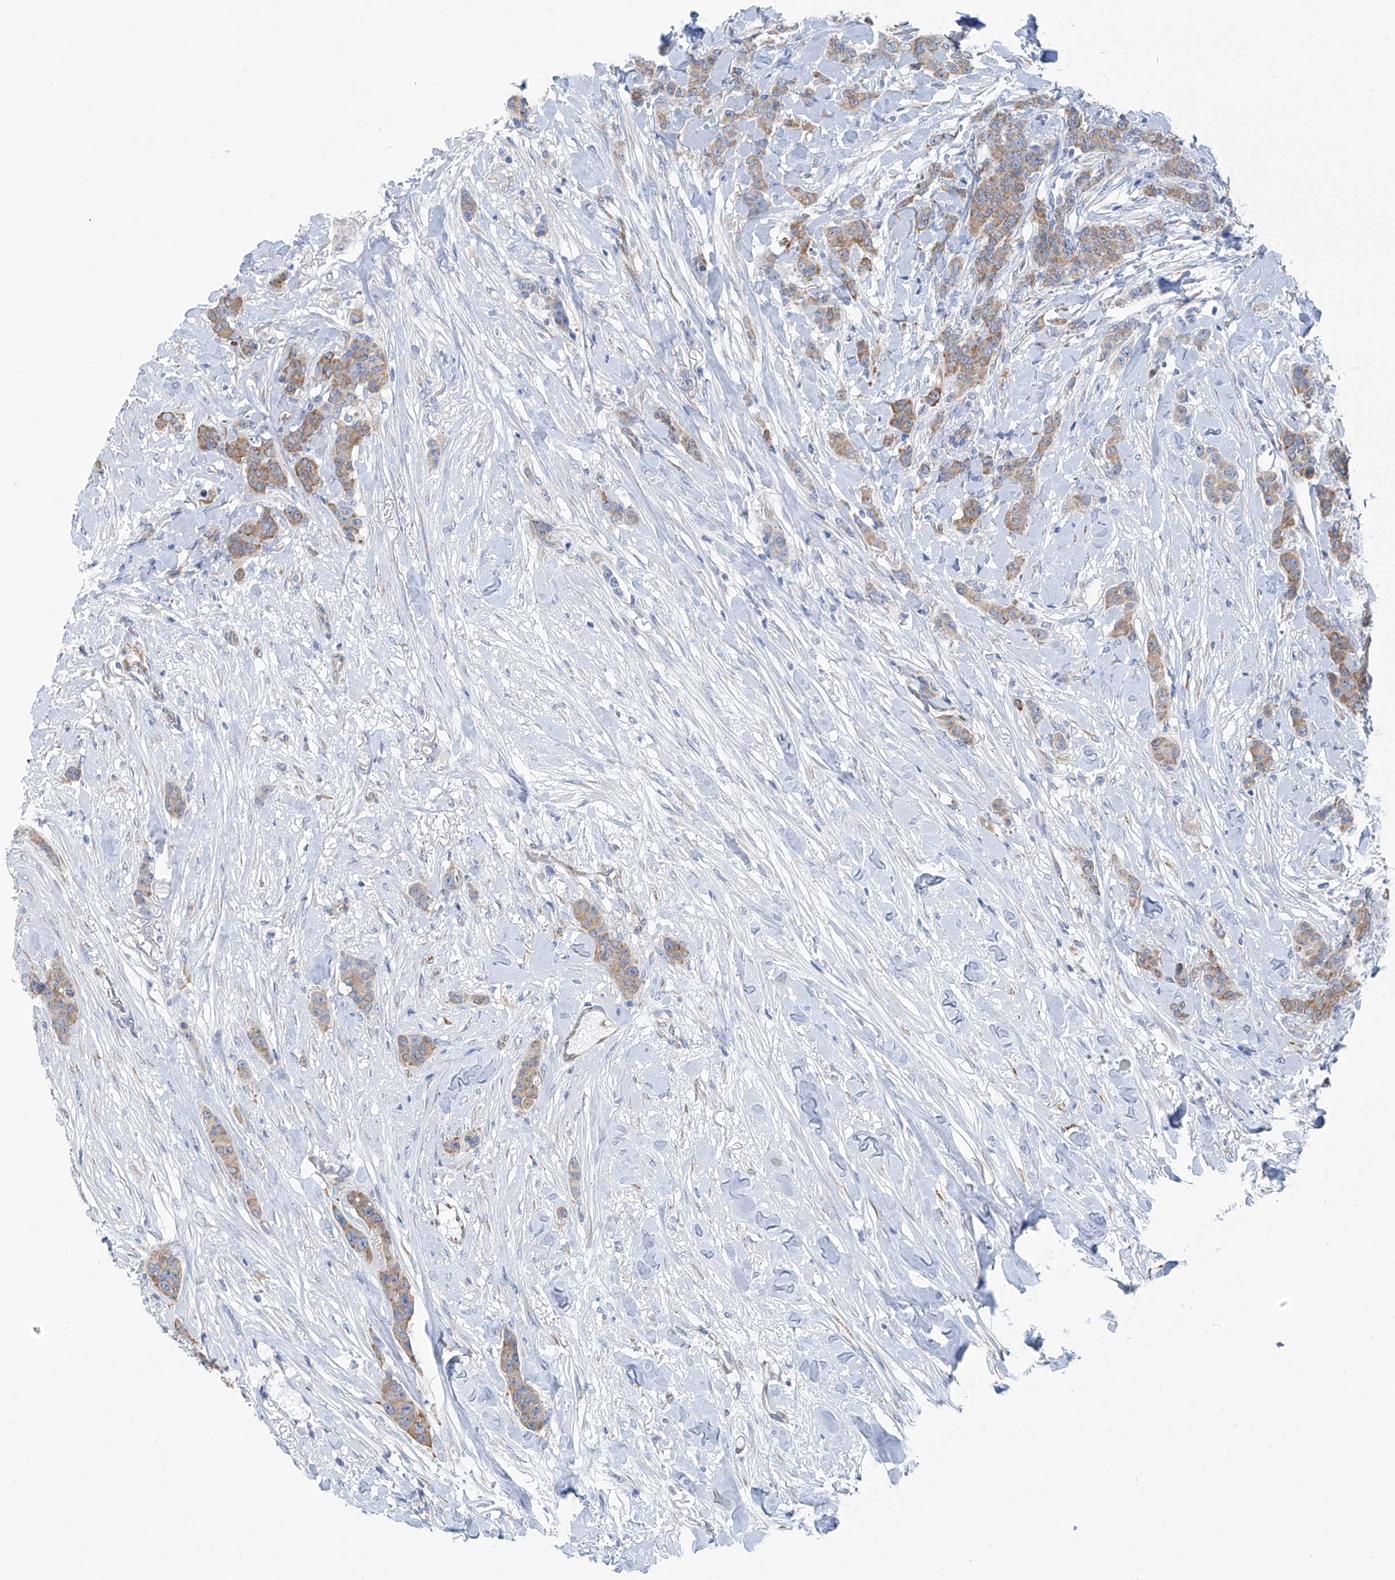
{"staining": {"intensity": "moderate", "quantity": ">75%", "location": "cytoplasmic/membranous"}, "tissue": "breast cancer", "cell_type": "Tumor cells", "image_type": "cancer", "snomed": [{"axis": "morphology", "description": "Duct carcinoma"}, {"axis": "topography", "description": "Breast"}], "caption": "Immunohistochemical staining of human breast cancer (invasive ductal carcinoma) reveals moderate cytoplasmic/membranous protein expression in approximately >75% of tumor cells. The staining is performed using DAB brown chromogen to label protein expression. The nuclei are counter-stained blue using hematoxylin.", "gene": "RCN2", "patient": {"sex": "female", "age": 40}}